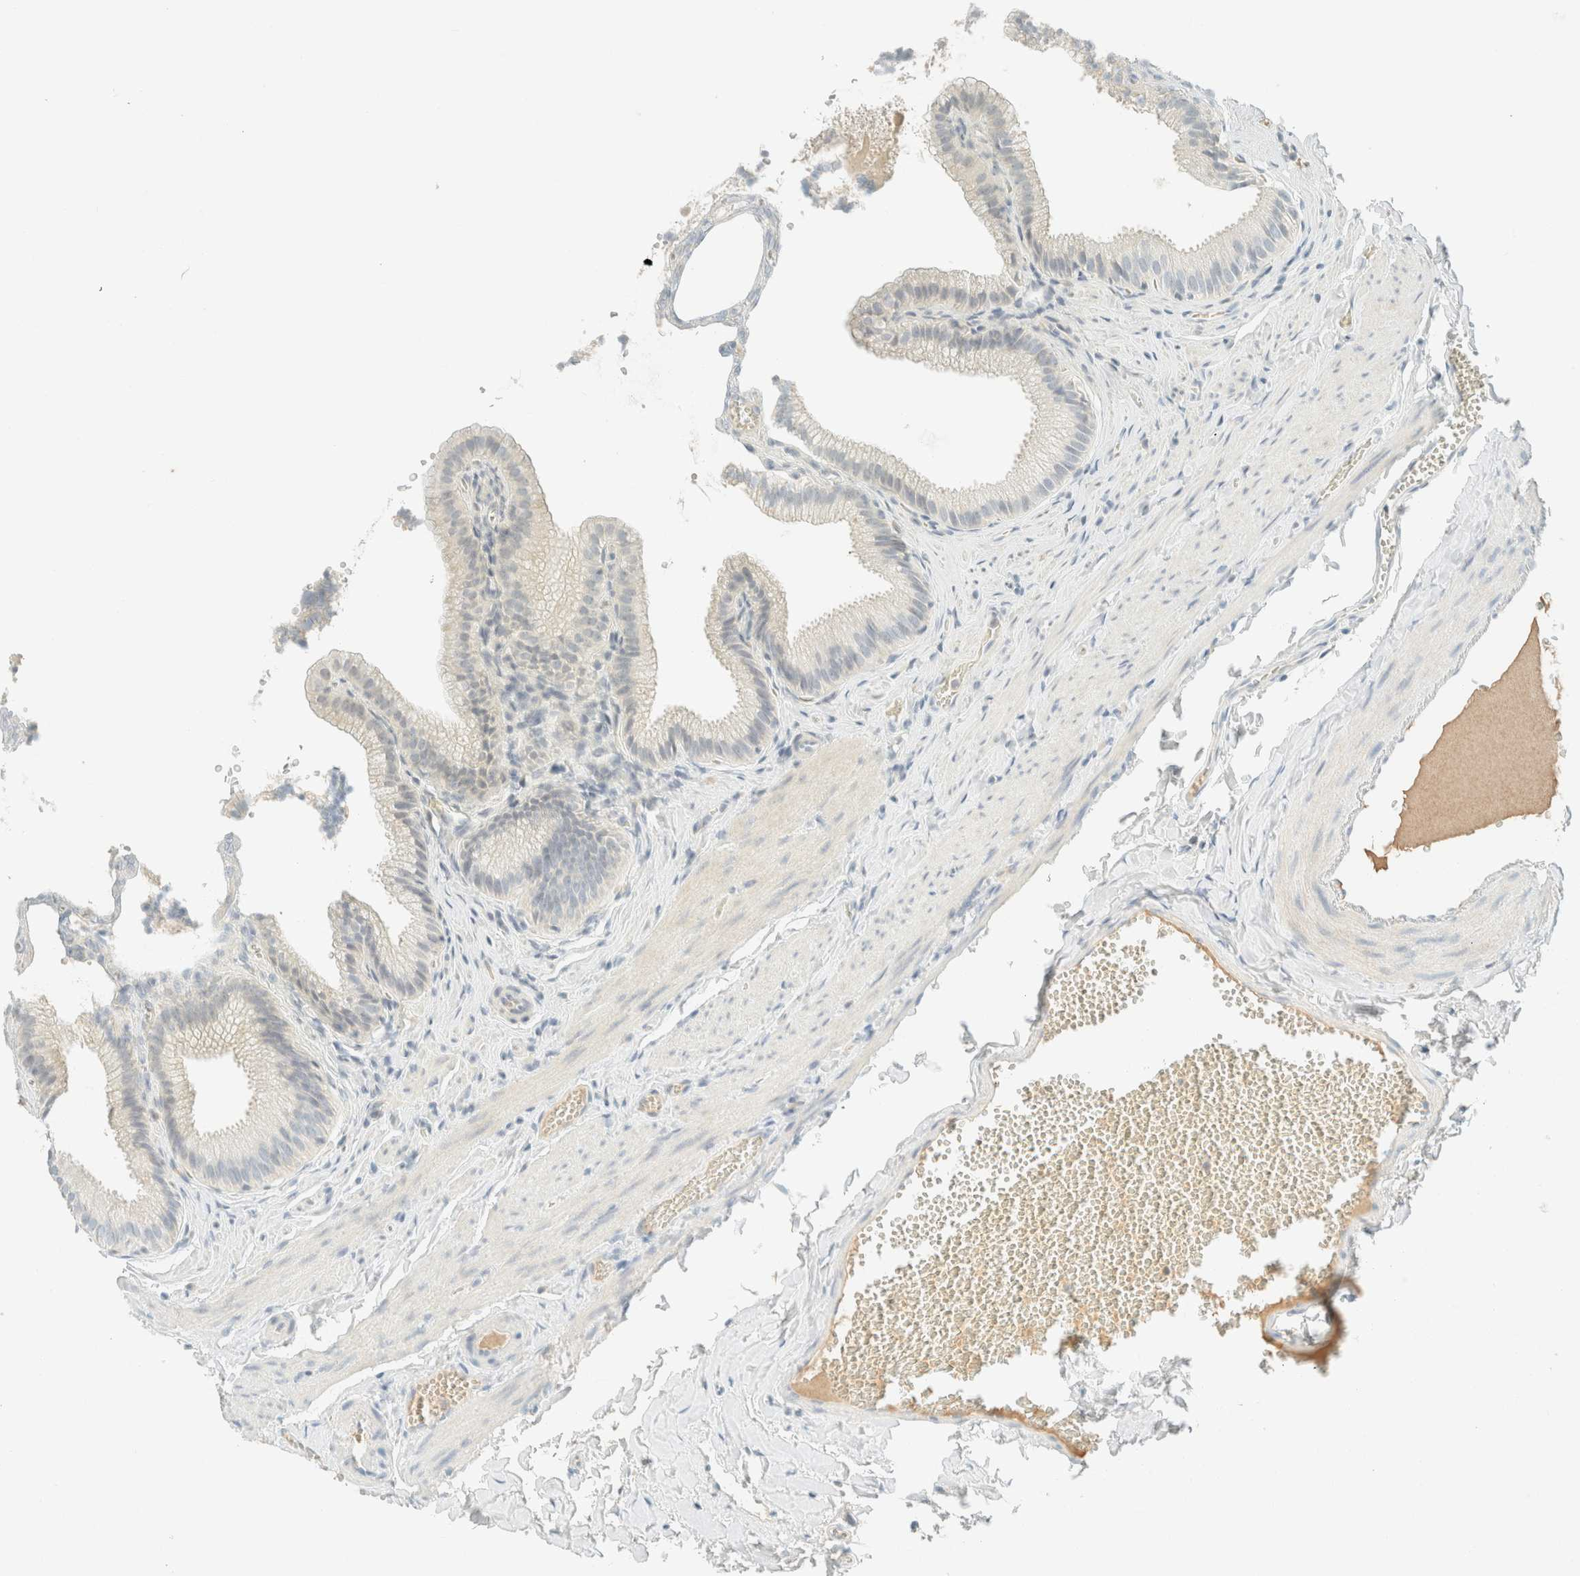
{"staining": {"intensity": "negative", "quantity": "none", "location": "none"}, "tissue": "gallbladder", "cell_type": "Glandular cells", "image_type": "normal", "snomed": [{"axis": "morphology", "description": "Normal tissue, NOS"}, {"axis": "topography", "description": "Gallbladder"}], "caption": "Immunohistochemistry image of benign gallbladder: gallbladder stained with DAB shows no significant protein staining in glandular cells.", "gene": "GPA33", "patient": {"sex": "male", "age": 38}}